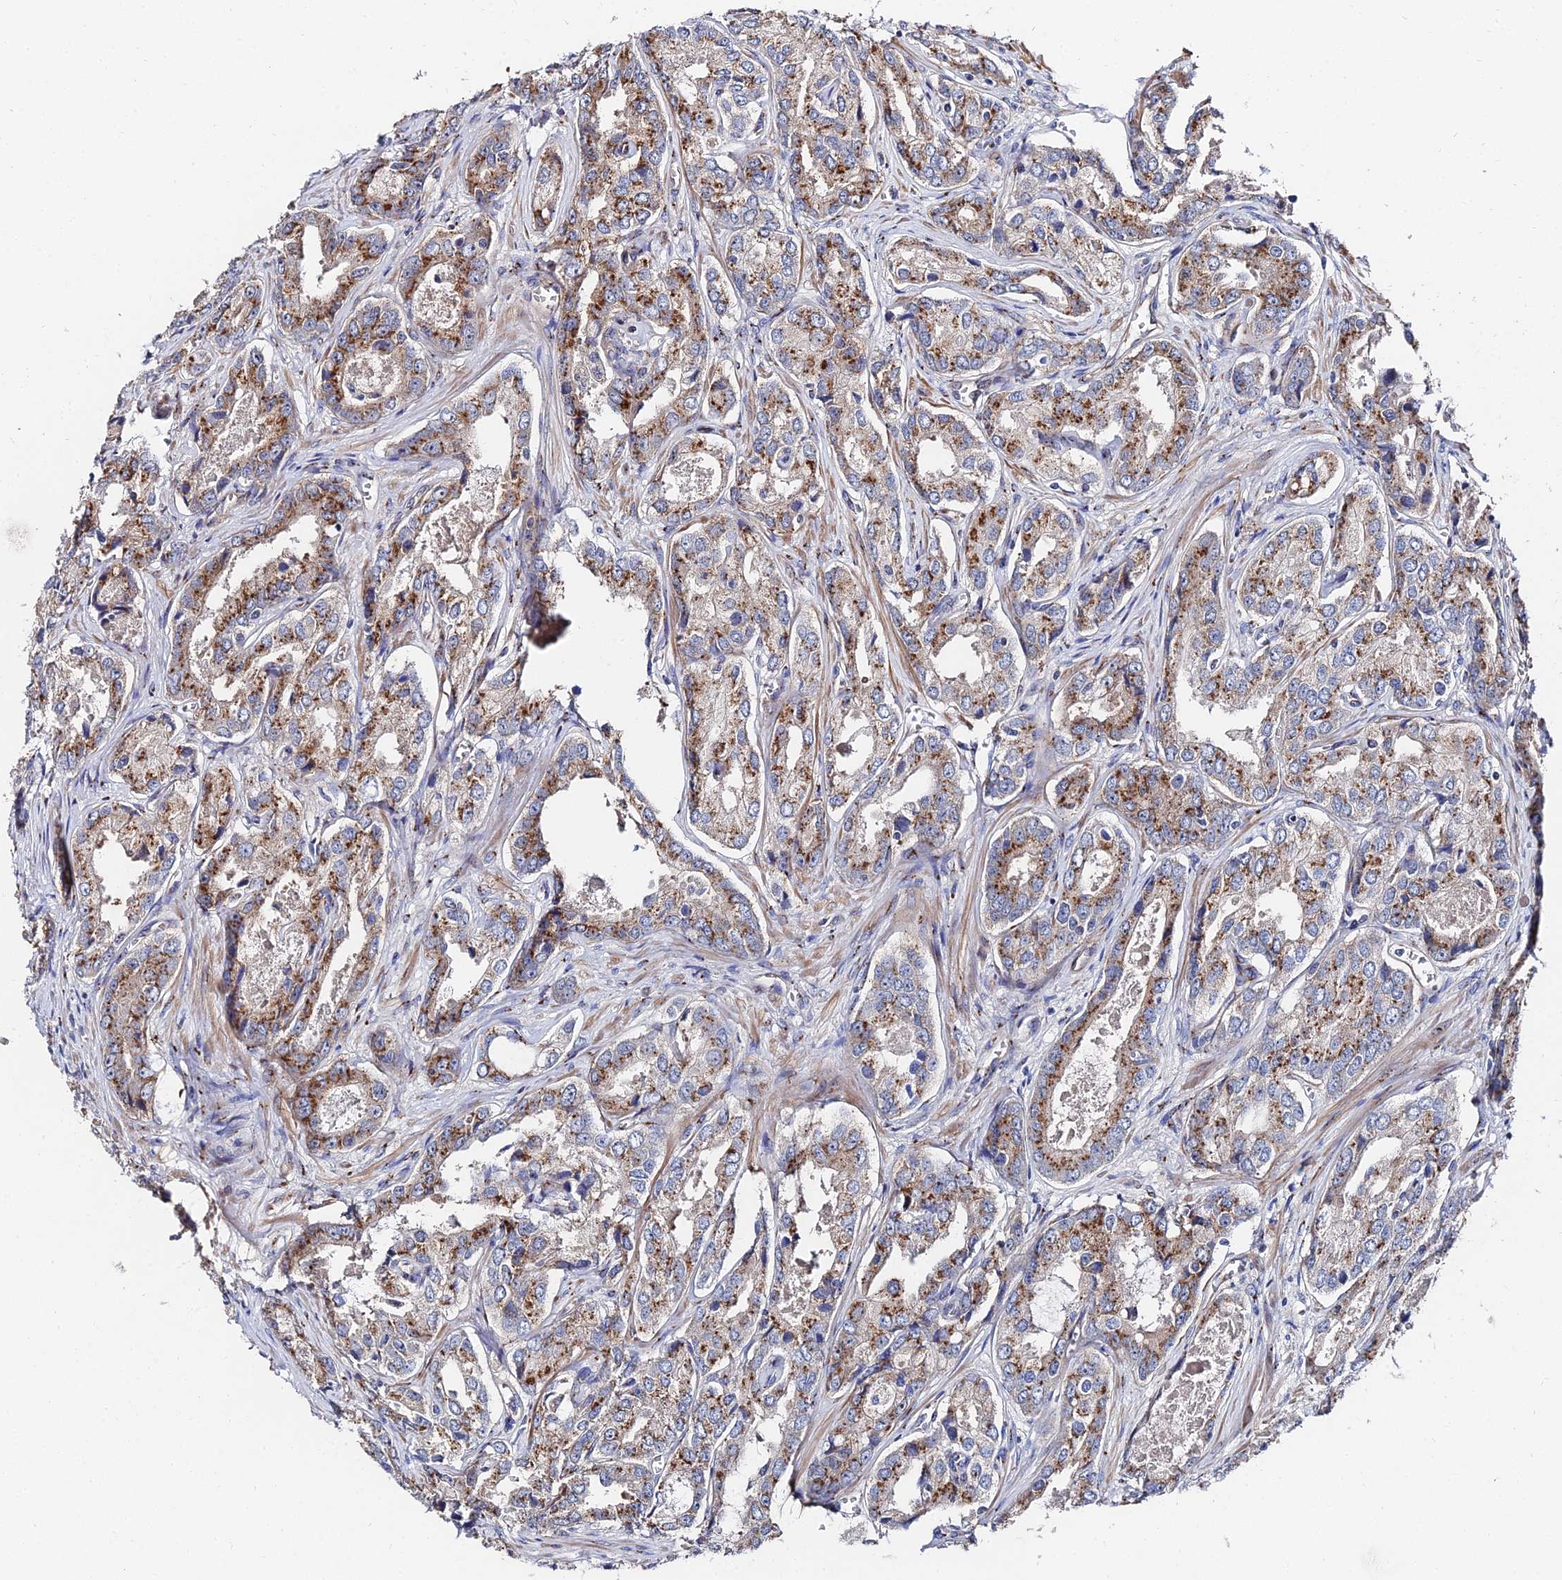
{"staining": {"intensity": "strong", "quantity": "25%-75%", "location": "cytoplasmic/membranous"}, "tissue": "prostate cancer", "cell_type": "Tumor cells", "image_type": "cancer", "snomed": [{"axis": "morphology", "description": "Adenocarcinoma, Low grade"}, {"axis": "topography", "description": "Prostate"}], "caption": "Immunohistochemistry (IHC) of human prostate adenocarcinoma (low-grade) reveals high levels of strong cytoplasmic/membranous staining in about 25%-75% of tumor cells. (DAB IHC with brightfield microscopy, high magnification).", "gene": "BORCS8", "patient": {"sex": "male", "age": 68}}